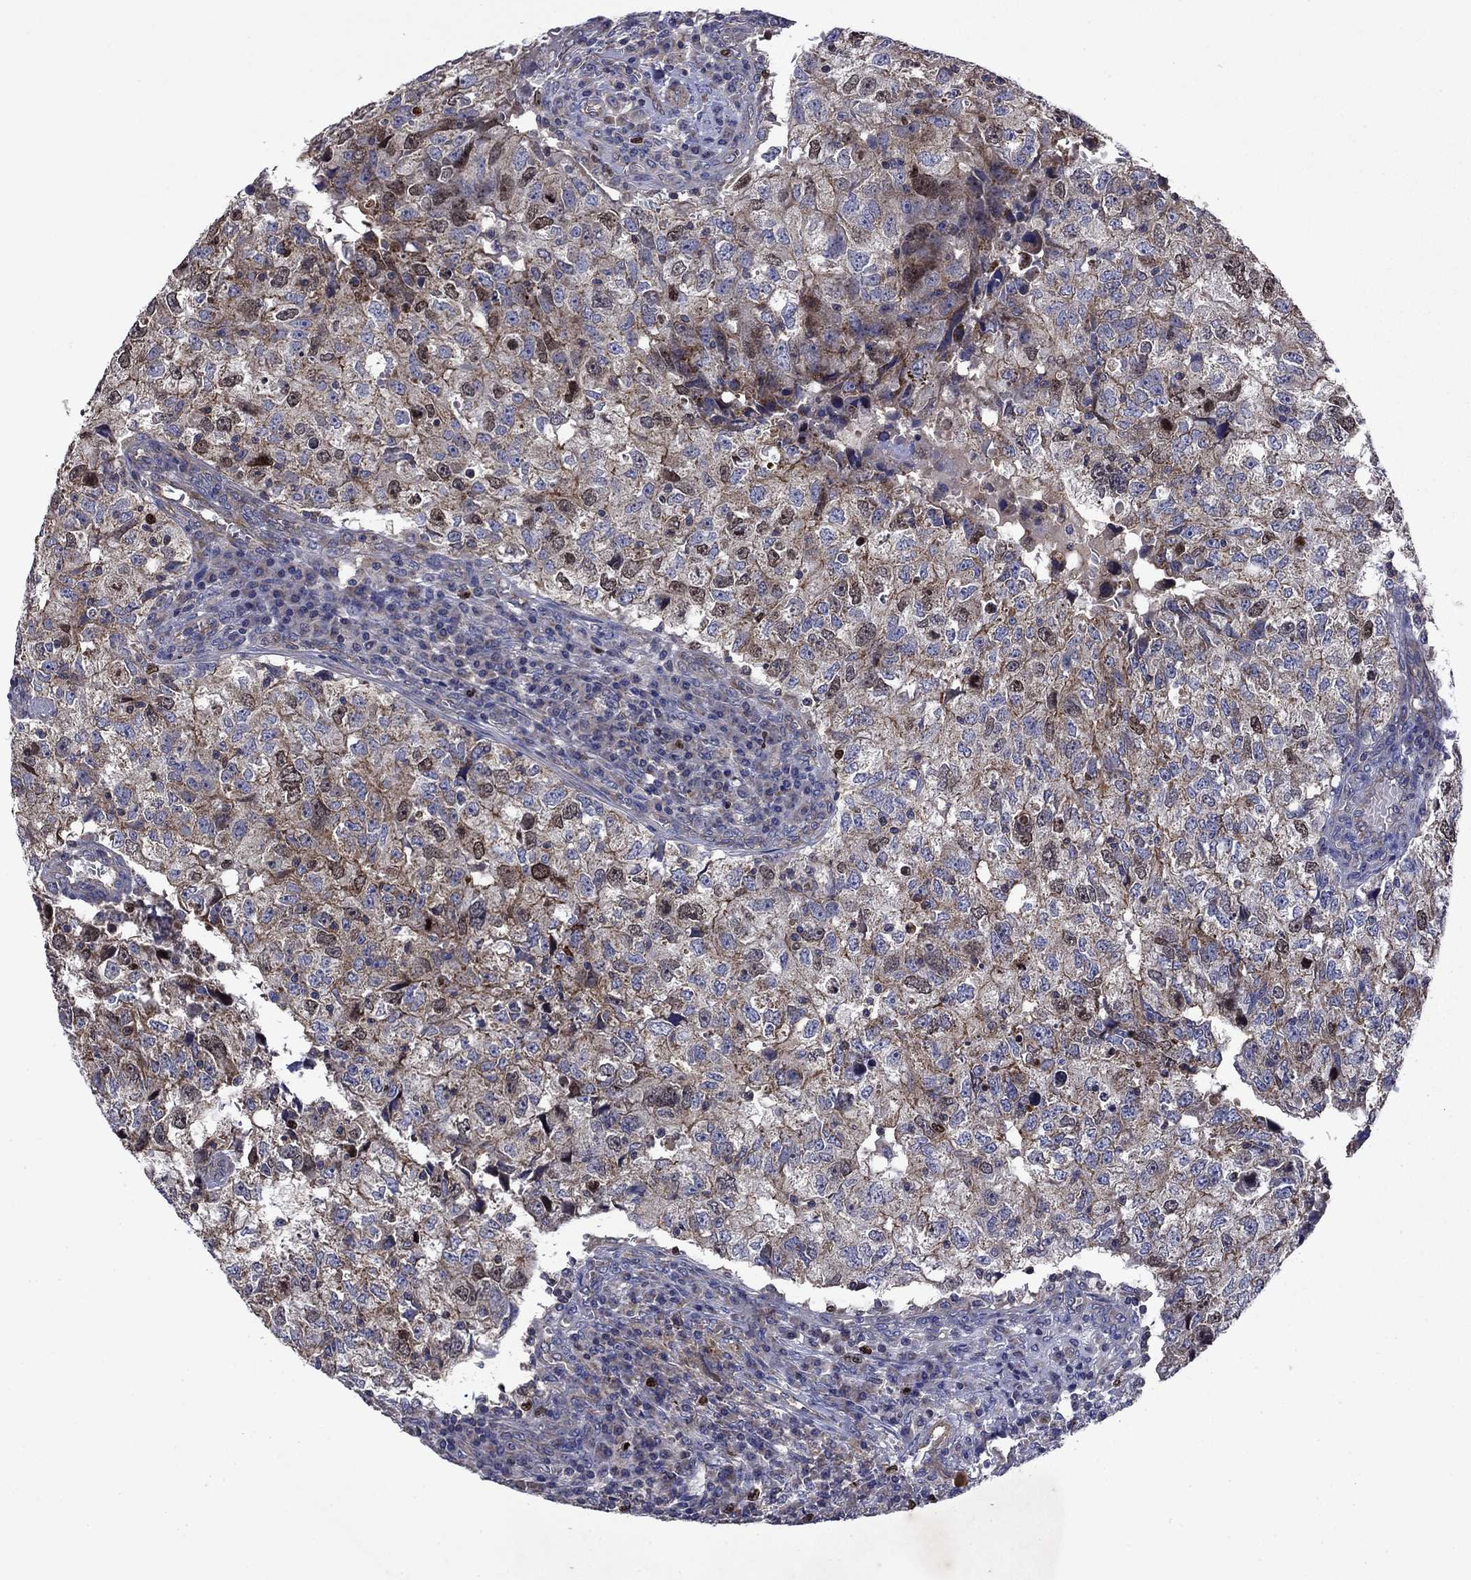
{"staining": {"intensity": "moderate", "quantity": "<25%", "location": "cytoplasmic/membranous"}, "tissue": "breast cancer", "cell_type": "Tumor cells", "image_type": "cancer", "snomed": [{"axis": "morphology", "description": "Duct carcinoma"}, {"axis": "topography", "description": "Breast"}], "caption": "Breast intraductal carcinoma stained with immunohistochemistry (IHC) reveals moderate cytoplasmic/membranous expression in about <25% of tumor cells. The staining was performed using DAB, with brown indicating positive protein expression. Nuclei are stained blue with hematoxylin.", "gene": "KIF22", "patient": {"sex": "female", "age": 30}}